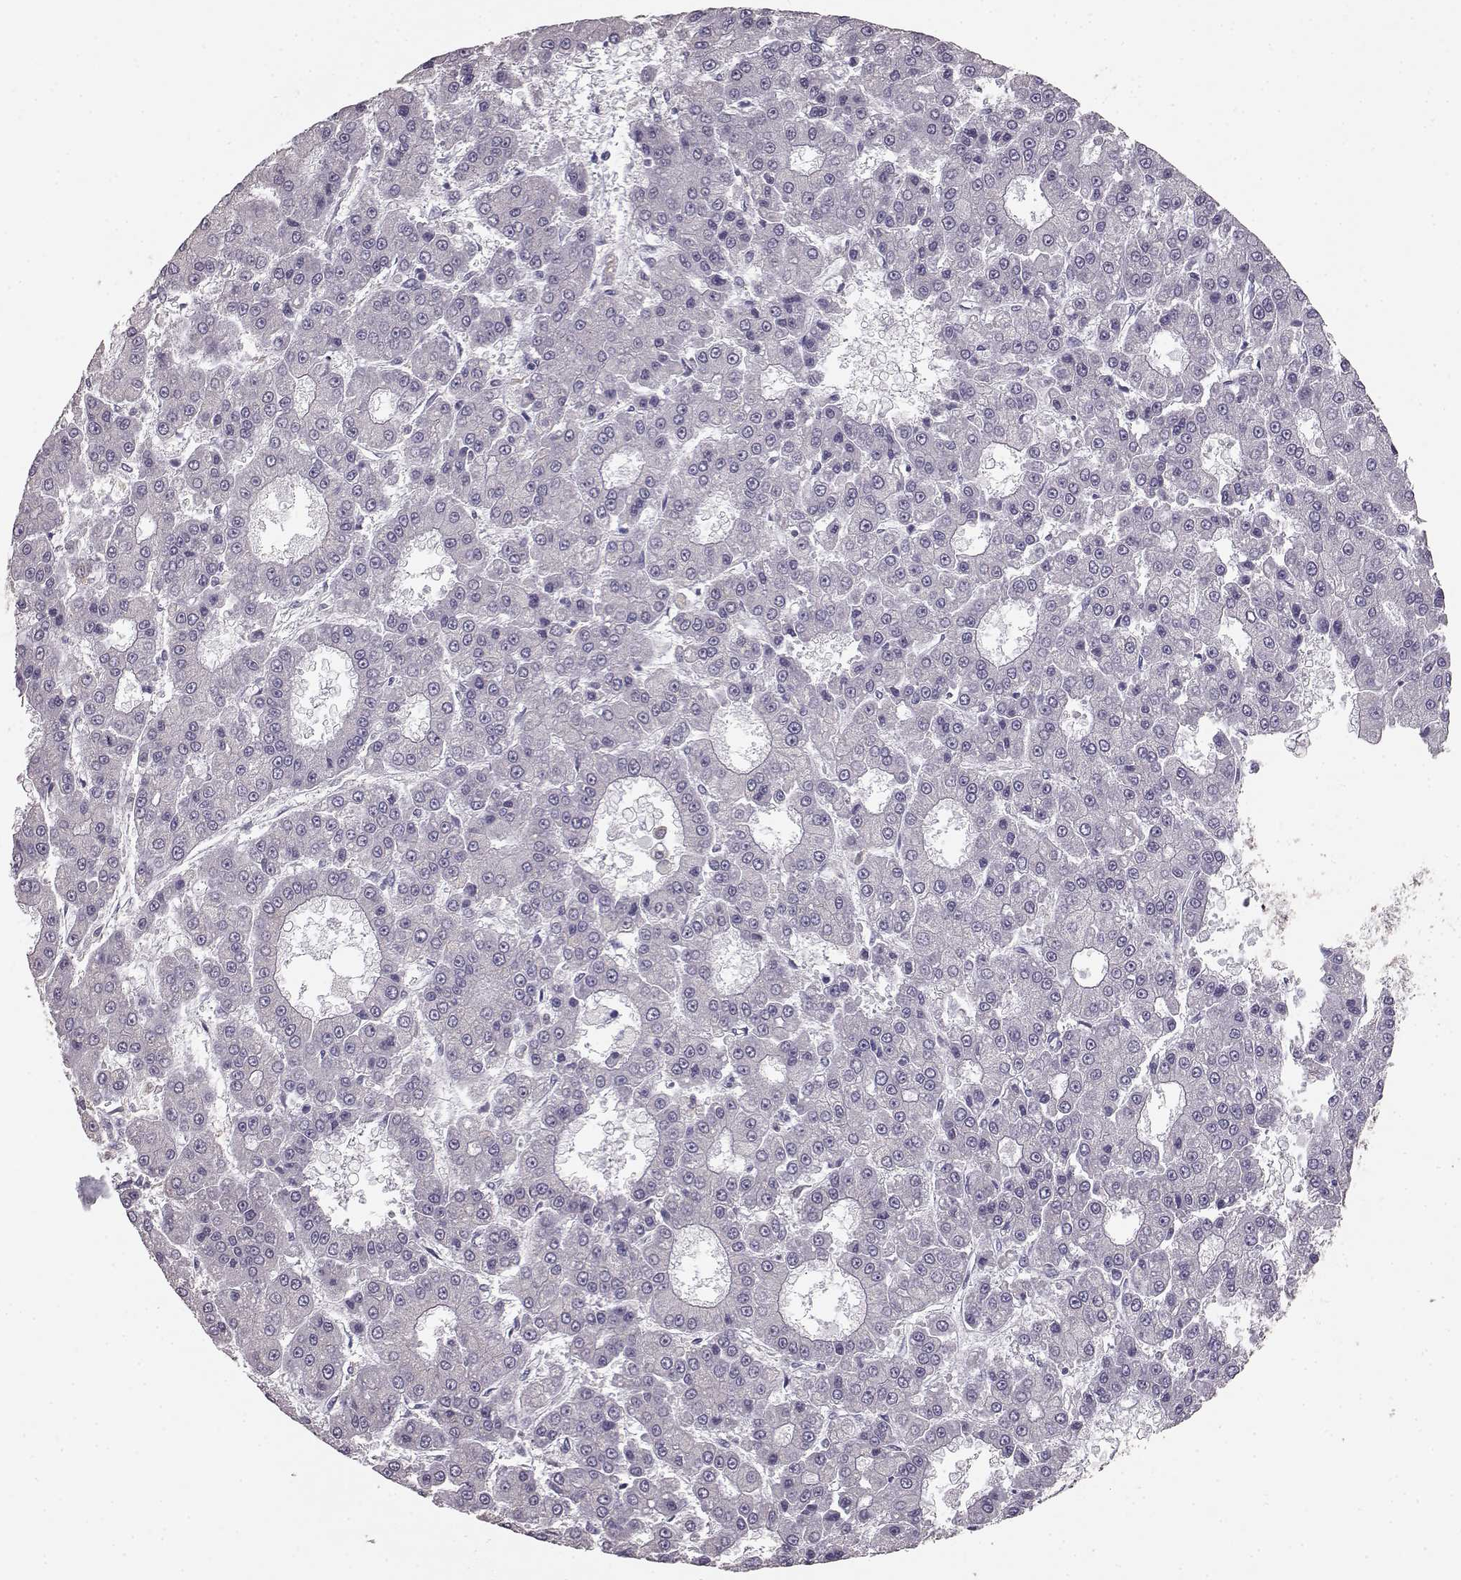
{"staining": {"intensity": "negative", "quantity": "none", "location": "none"}, "tissue": "liver cancer", "cell_type": "Tumor cells", "image_type": "cancer", "snomed": [{"axis": "morphology", "description": "Carcinoma, Hepatocellular, NOS"}, {"axis": "topography", "description": "Liver"}], "caption": "Immunohistochemistry histopathology image of neoplastic tissue: liver hepatocellular carcinoma stained with DAB displays no significant protein expression in tumor cells. (DAB (3,3'-diaminobenzidine) immunohistochemistry with hematoxylin counter stain).", "gene": "GABRG3", "patient": {"sex": "male", "age": 70}}